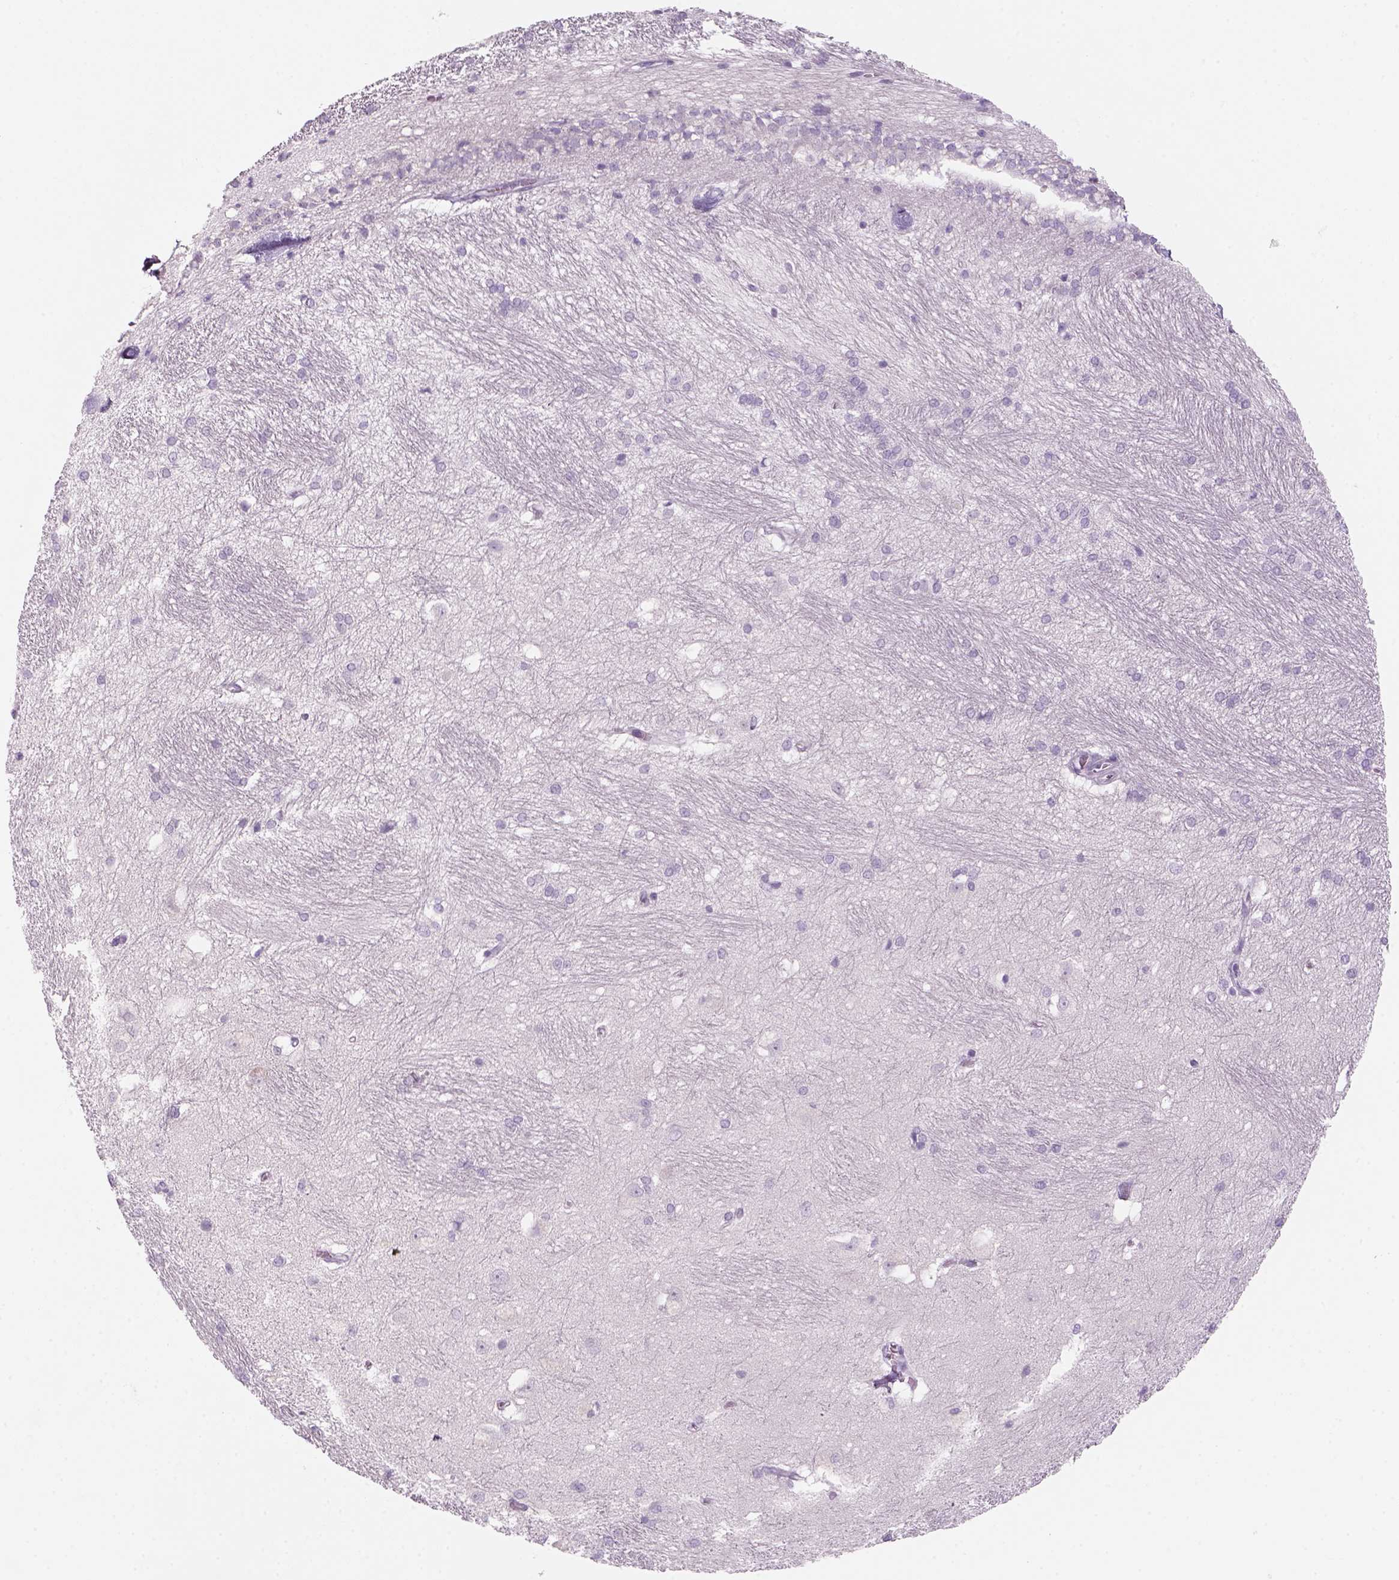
{"staining": {"intensity": "negative", "quantity": "none", "location": "none"}, "tissue": "hippocampus", "cell_type": "Glial cells", "image_type": "normal", "snomed": [{"axis": "morphology", "description": "Normal tissue, NOS"}, {"axis": "topography", "description": "Cerebral cortex"}, {"axis": "topography", "description": "Hippocampus"}], "caption": "An immunohistochemistry photomicrograph of normal hippocampus is shown. There is no staining in glial cells of hippocampus.", "gene": "KRT25", "patient": {"sex": "female", "age": 19}}